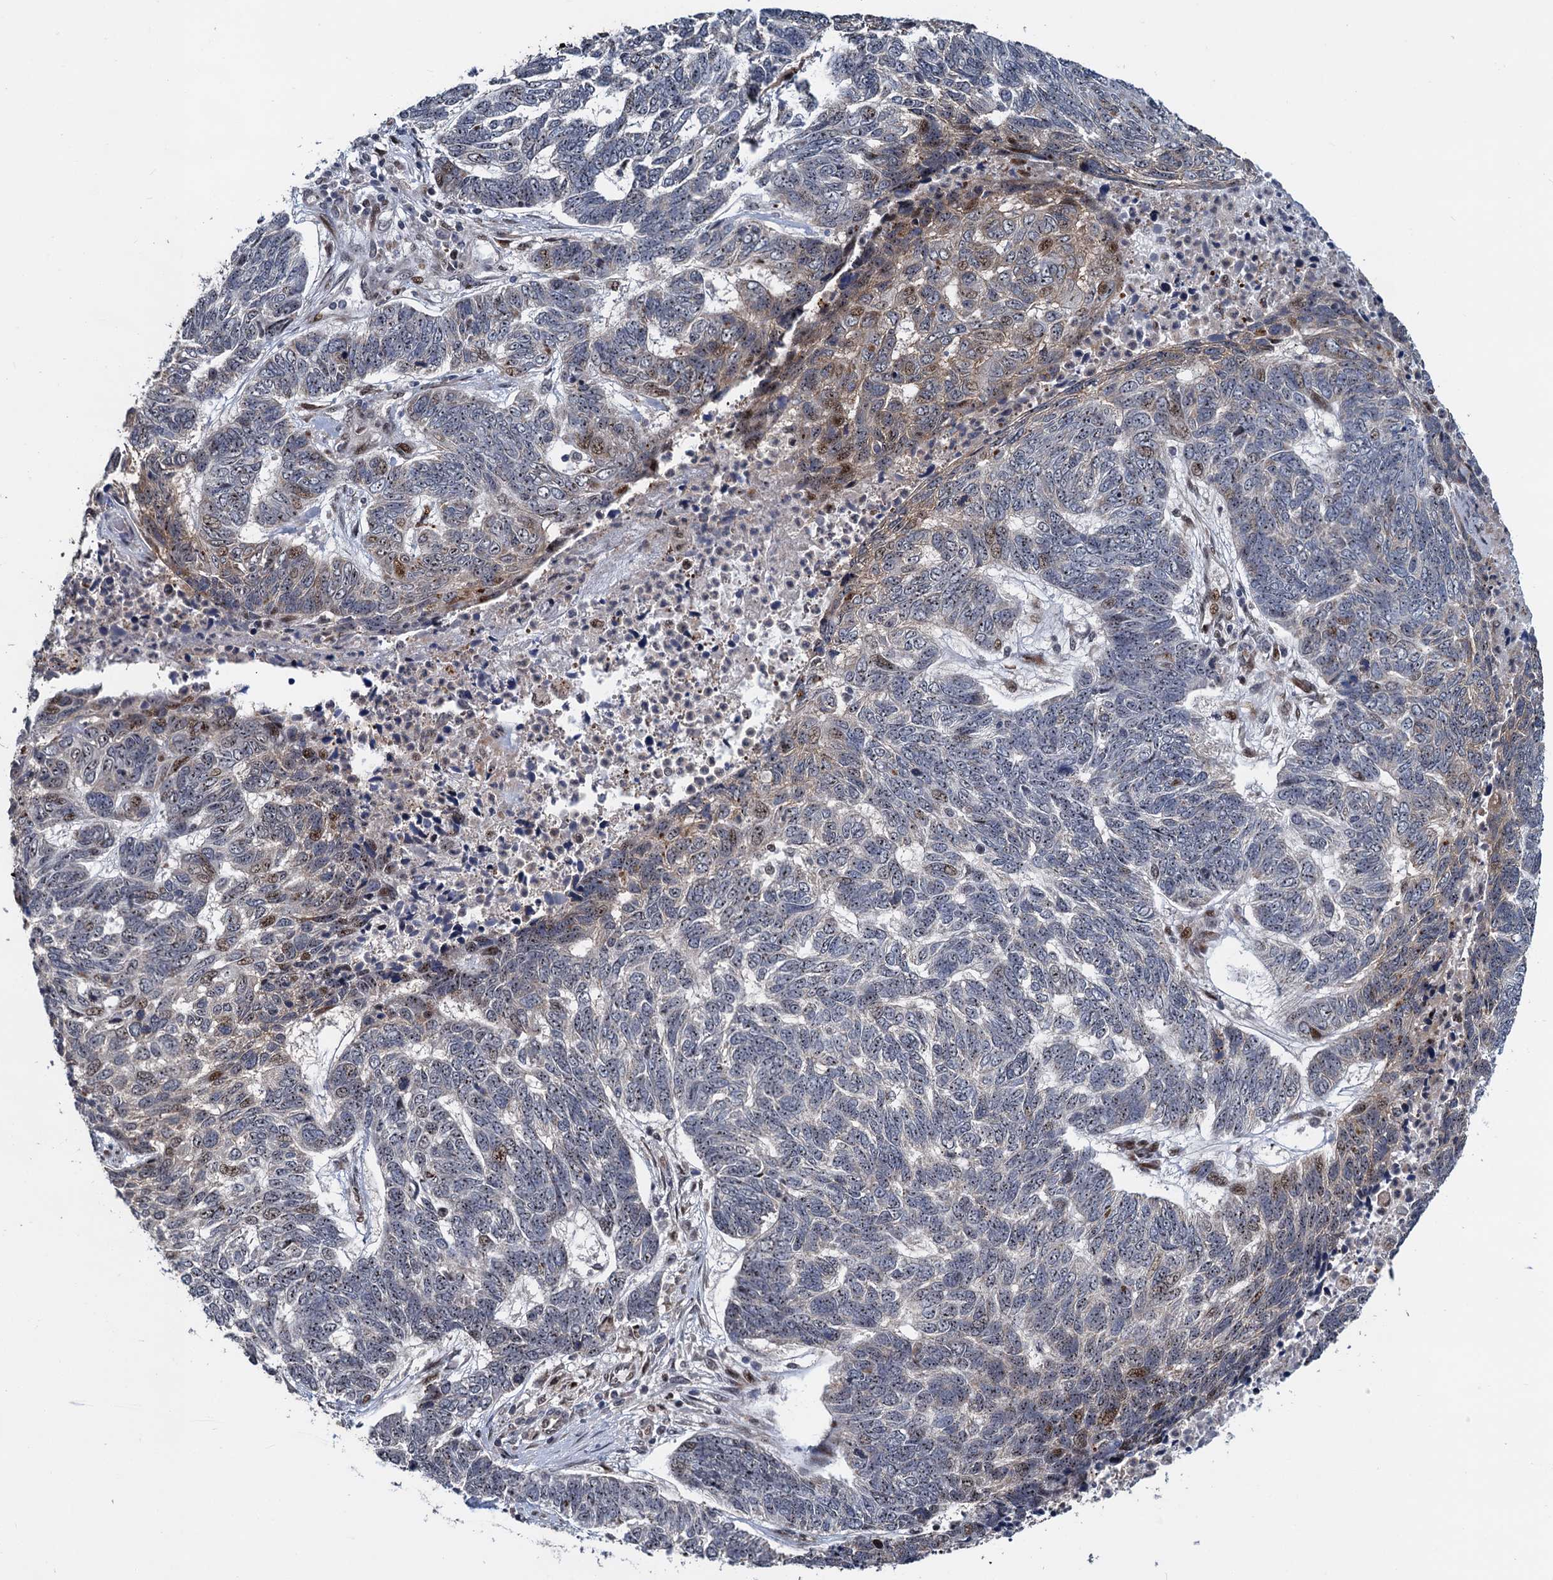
{"staining": {"intensity": "moderate", "quantity": "<25%", "location": "nuclear"}, "tissue": "skin cancer", "cell_type": "Tumor cells", "image_type": "cancer", "snomed": [{"axis": "morphology", "description": "Basal cell carcinoma"}, {"axis": "topography", "description": "Skin"}], "caption": "Skin cancer (basal cell carcinoma) tissue demonstrates moderate nuclear staining in approximately <25% of tumor cells", "gene": "ATOSA", "patient": {"sex": "female", "age": 65}}